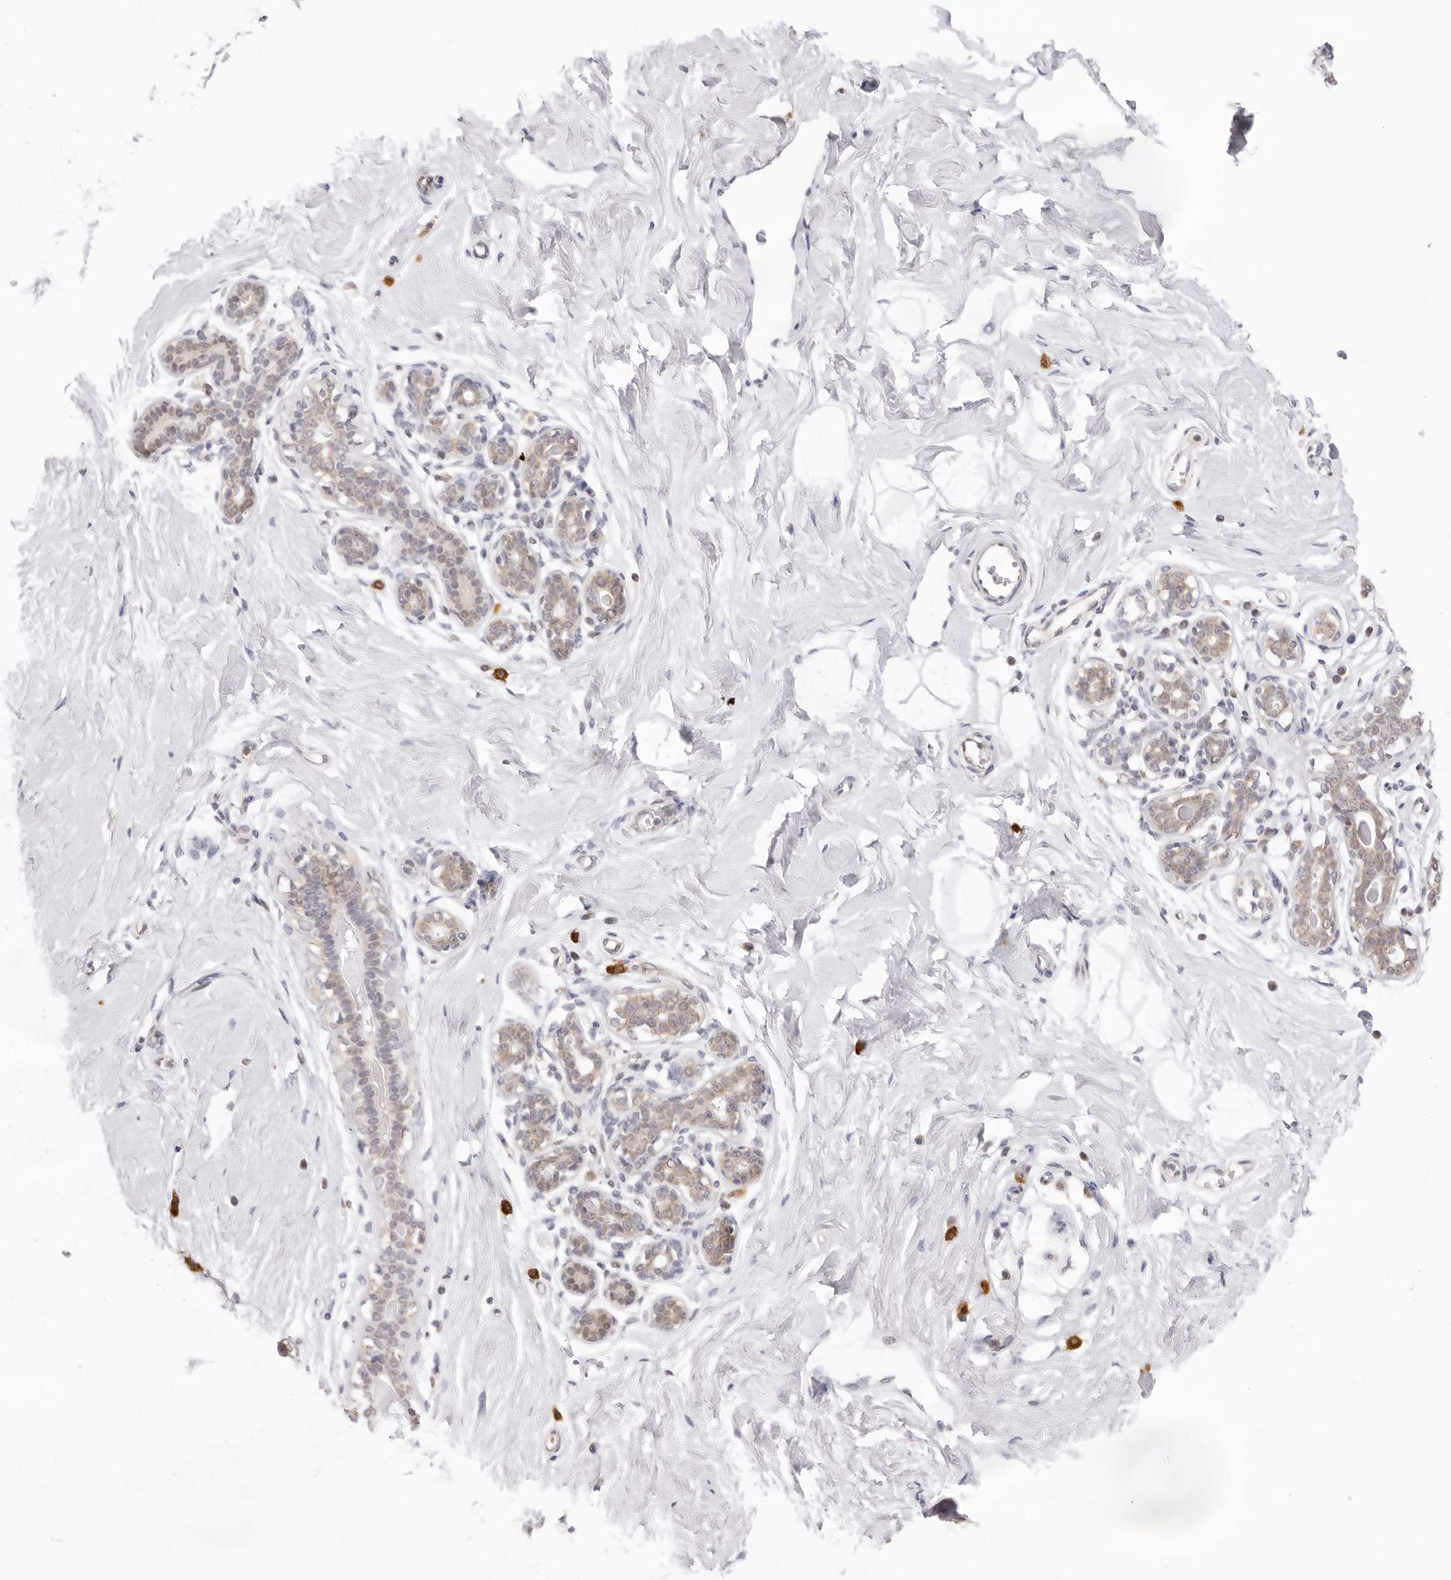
{"staining": {"intensity": "negative", "quantity": "none", "location": "none"}, "tissue": "breast", "cell_type": "Adipocytes", "image_type": "normal", "snomed": [{"axis": "morphology", "description": "Normal tissue, NOS"}, {"axis": "morphology", "description": "Adenoma, NOS"}, {"axis": "topography", "description": "Breast"}], "caption": "Breast stained for a protein using immunohistochemistry demonstrates no positivity adipocytes.", "gene": "FDPS", "patient": {"sex": "female", "age": 23}}